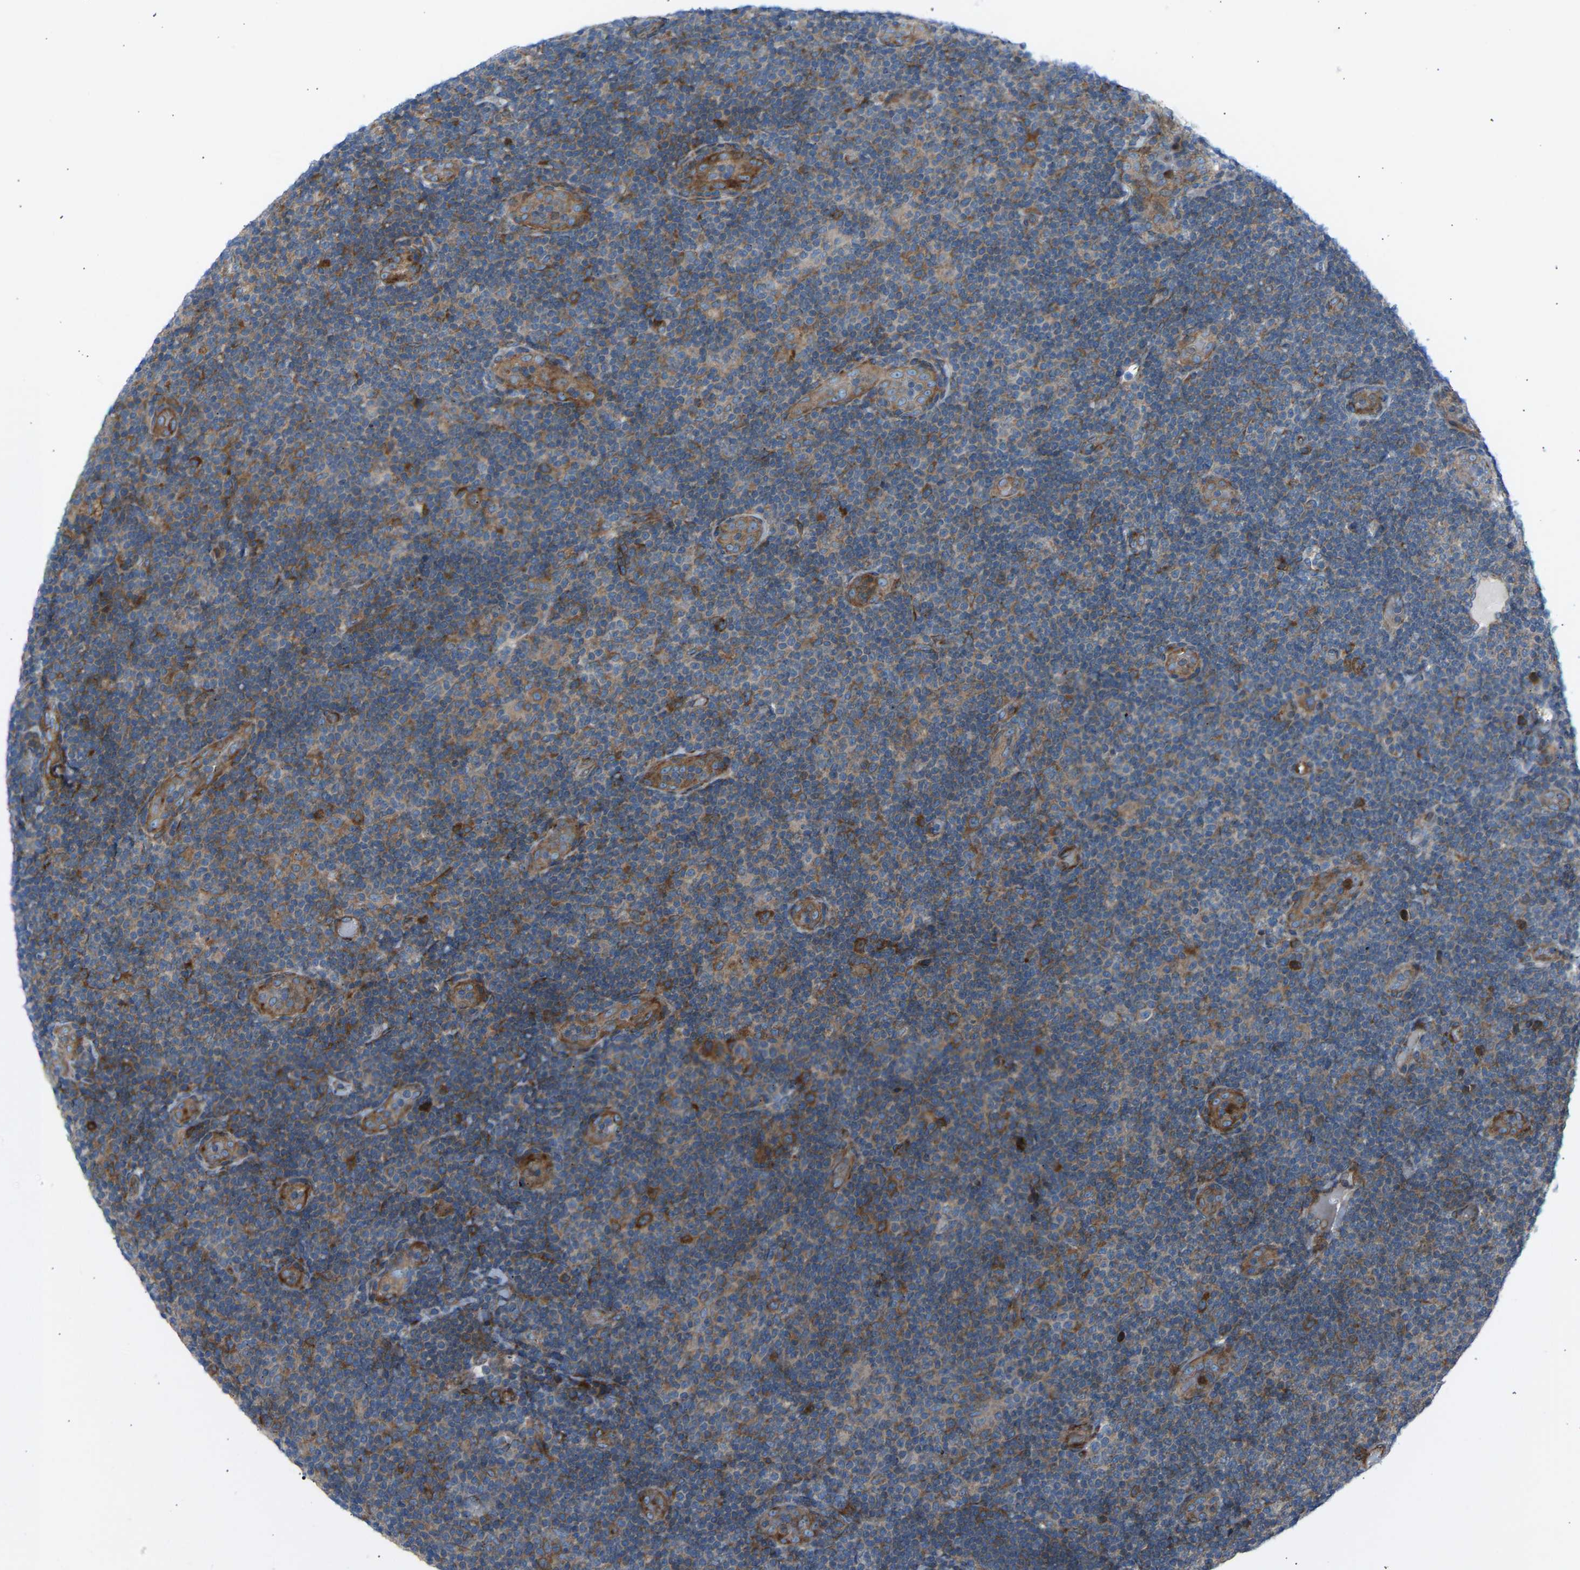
{"staining": {"intensity": "moderate", "quantity": ">75%", "location": "cytoplasmic/membranous"}, "tissue": "lymphoma", "cell_type": "Tumor cells", "image_type": "cancer", "snomed": [{"axis": "morphology", "description": "Malignant lymphoma, non-Hodgkin's type, Low grade"}, {"axis": "topography", "description": "Lymph node"}], "caption": "Malignant lymphoma, non-Hodgkin's type (low-grade) tissue reveals moderate cytoplasmic/membranous positivity in approximately >75% of tumor cells", "gene": "VPS41", "patient": {"sex": "male", "age": 83}}